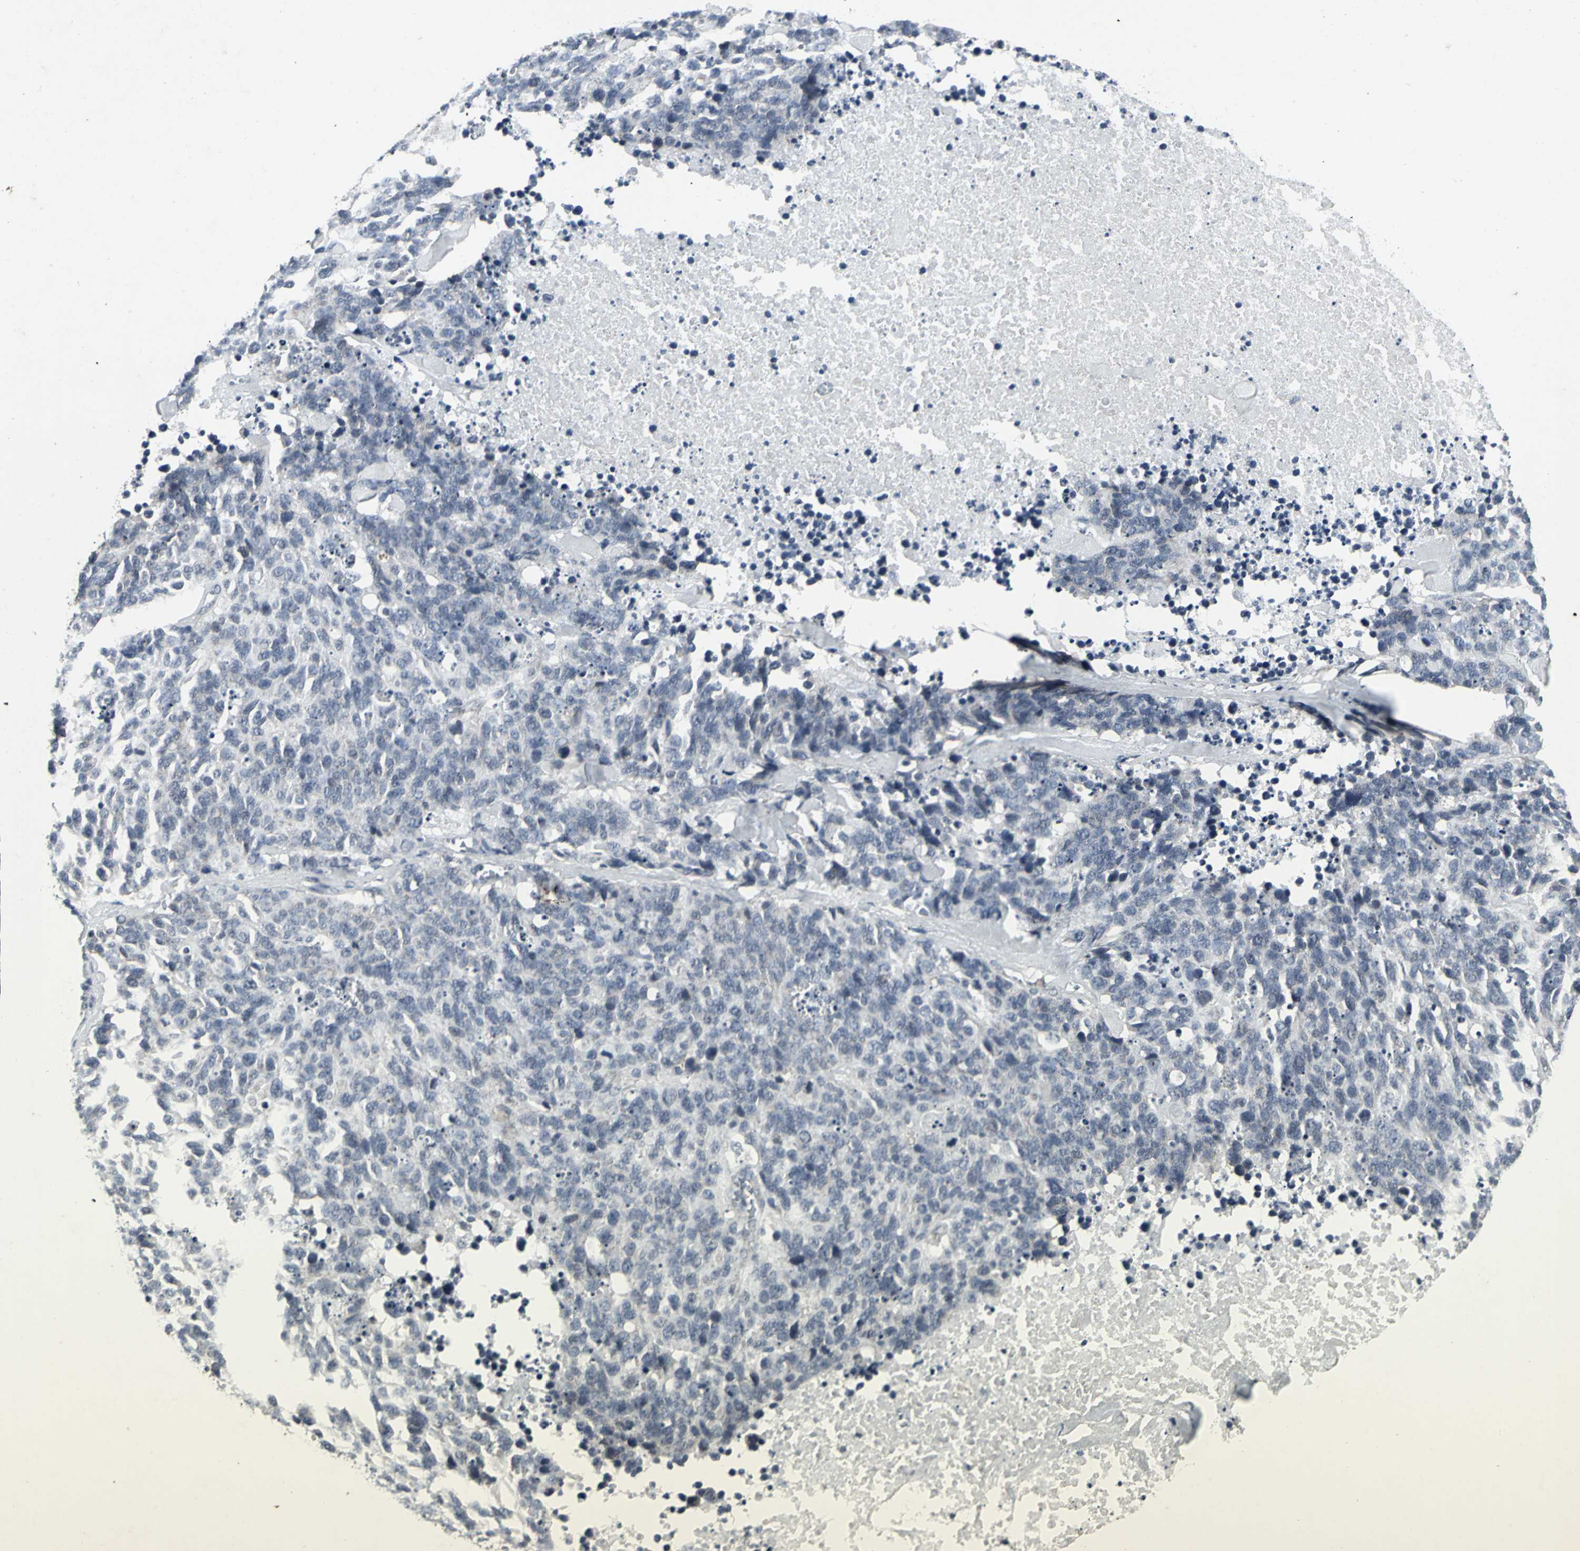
{"staining": {"intensity": "negative", "quantity": "none", "location": "none"}, "tissue": "lung cancer", "cell_type": "Tumor cells", "image_type": "cancer", "snomed": [{"axis": "morphology", "description": "Neoplasm, malignant, NOS"}, {"axis": "topography", "description": "Lung"}], "caption": "Immunohistochemistry of human lung neoplasm (malignant) reveals no positivity in tumor cells.", "gene": "BMP4", "patient": {"sex": "female", "age": 58}}